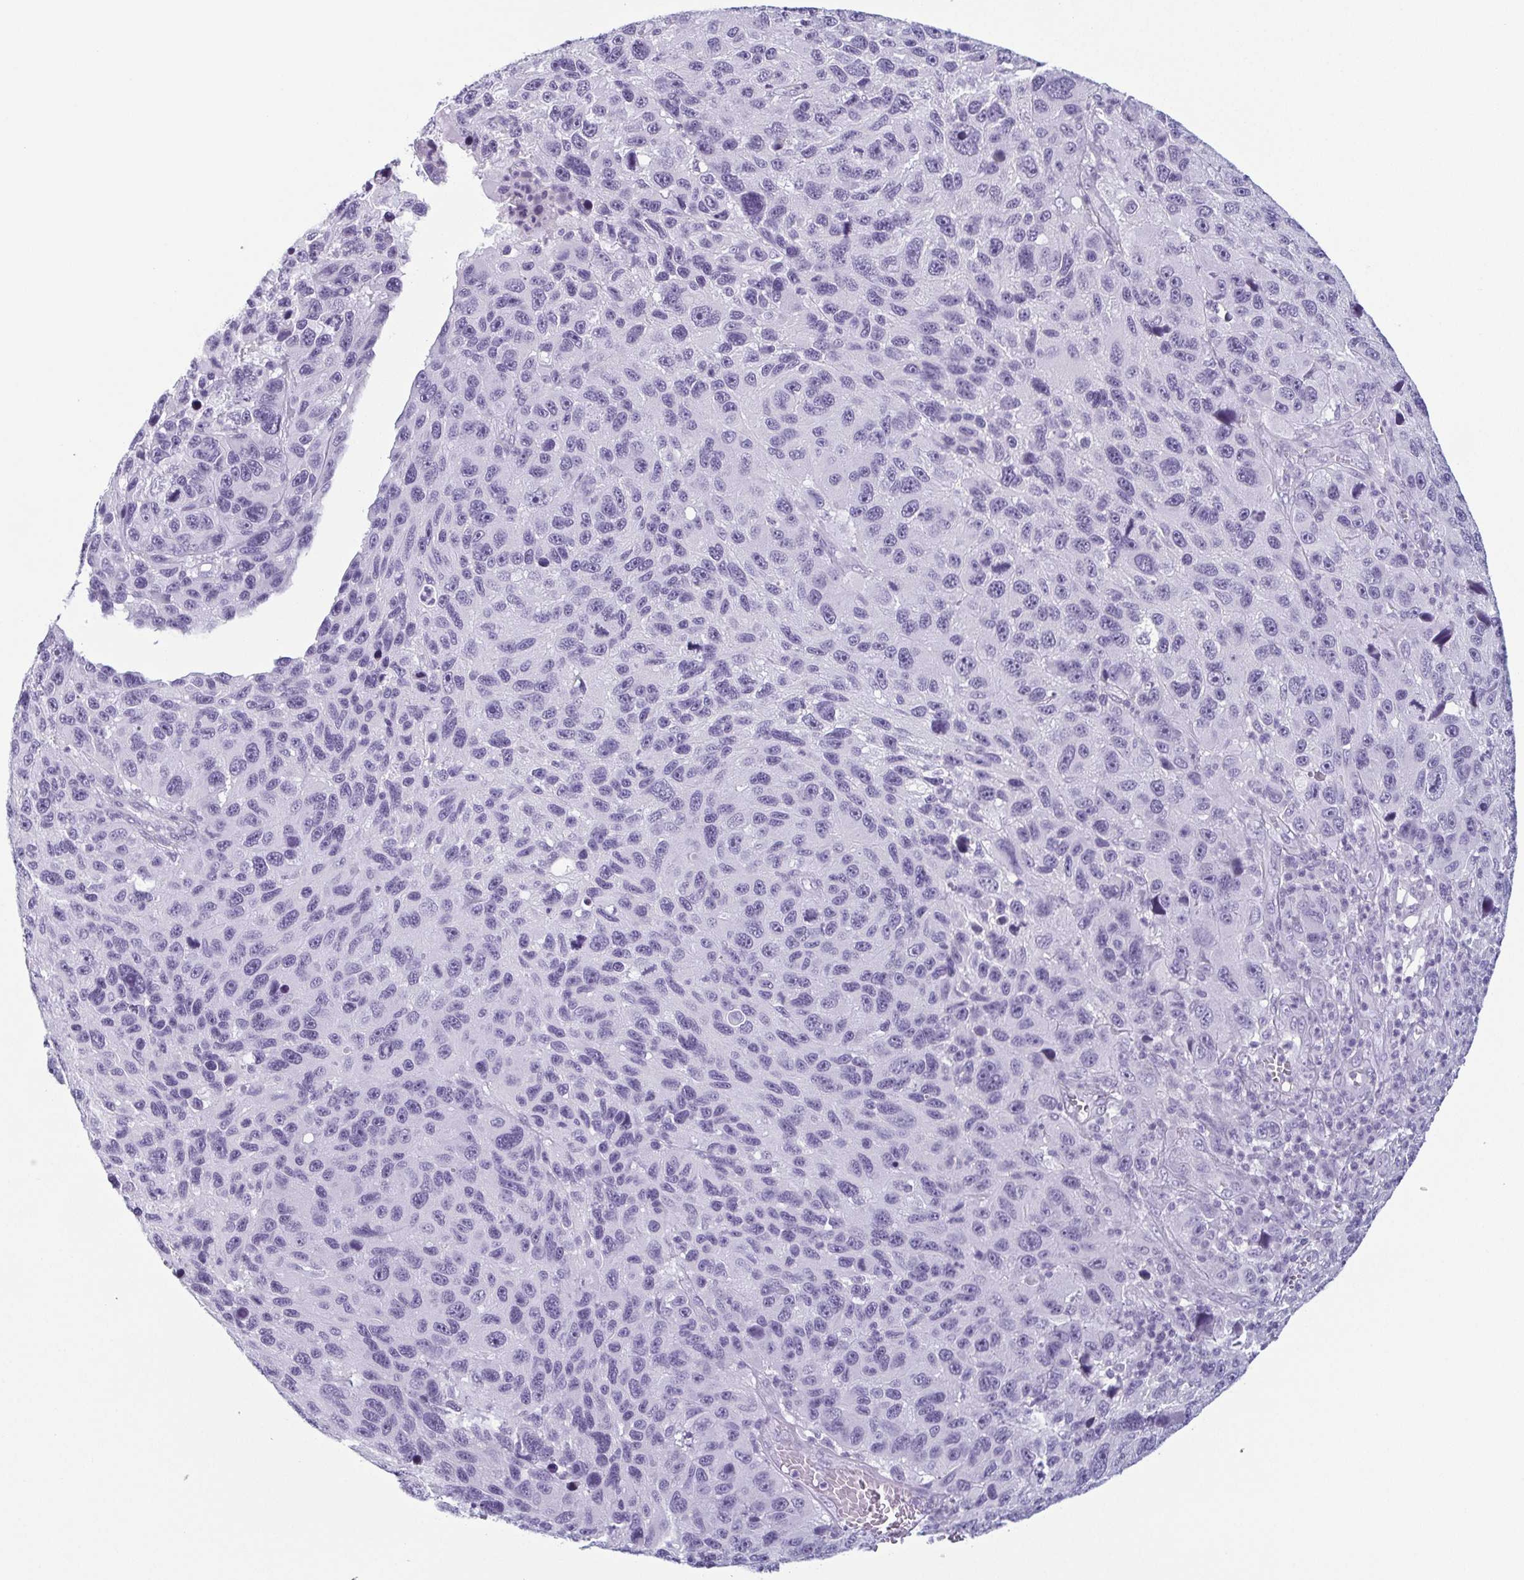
{"staining": {"intensity": "negative", "quantity": "none", "location": "none"}, "tissue": "melanoma", "cell_type": "Tumor cells", "image_type": "cancer", "snomed": [{"axis": "morphology", "description": "Malignant melanoma, NOS"}, {"axis": "topography", "description": "Skin"}], "caption": "This is an IHC photomicrograph of human malignant melanoma. There is no expression in tumor cells.", "gene": "KRT78", "patient": {"sex": "male", "age": 53}}